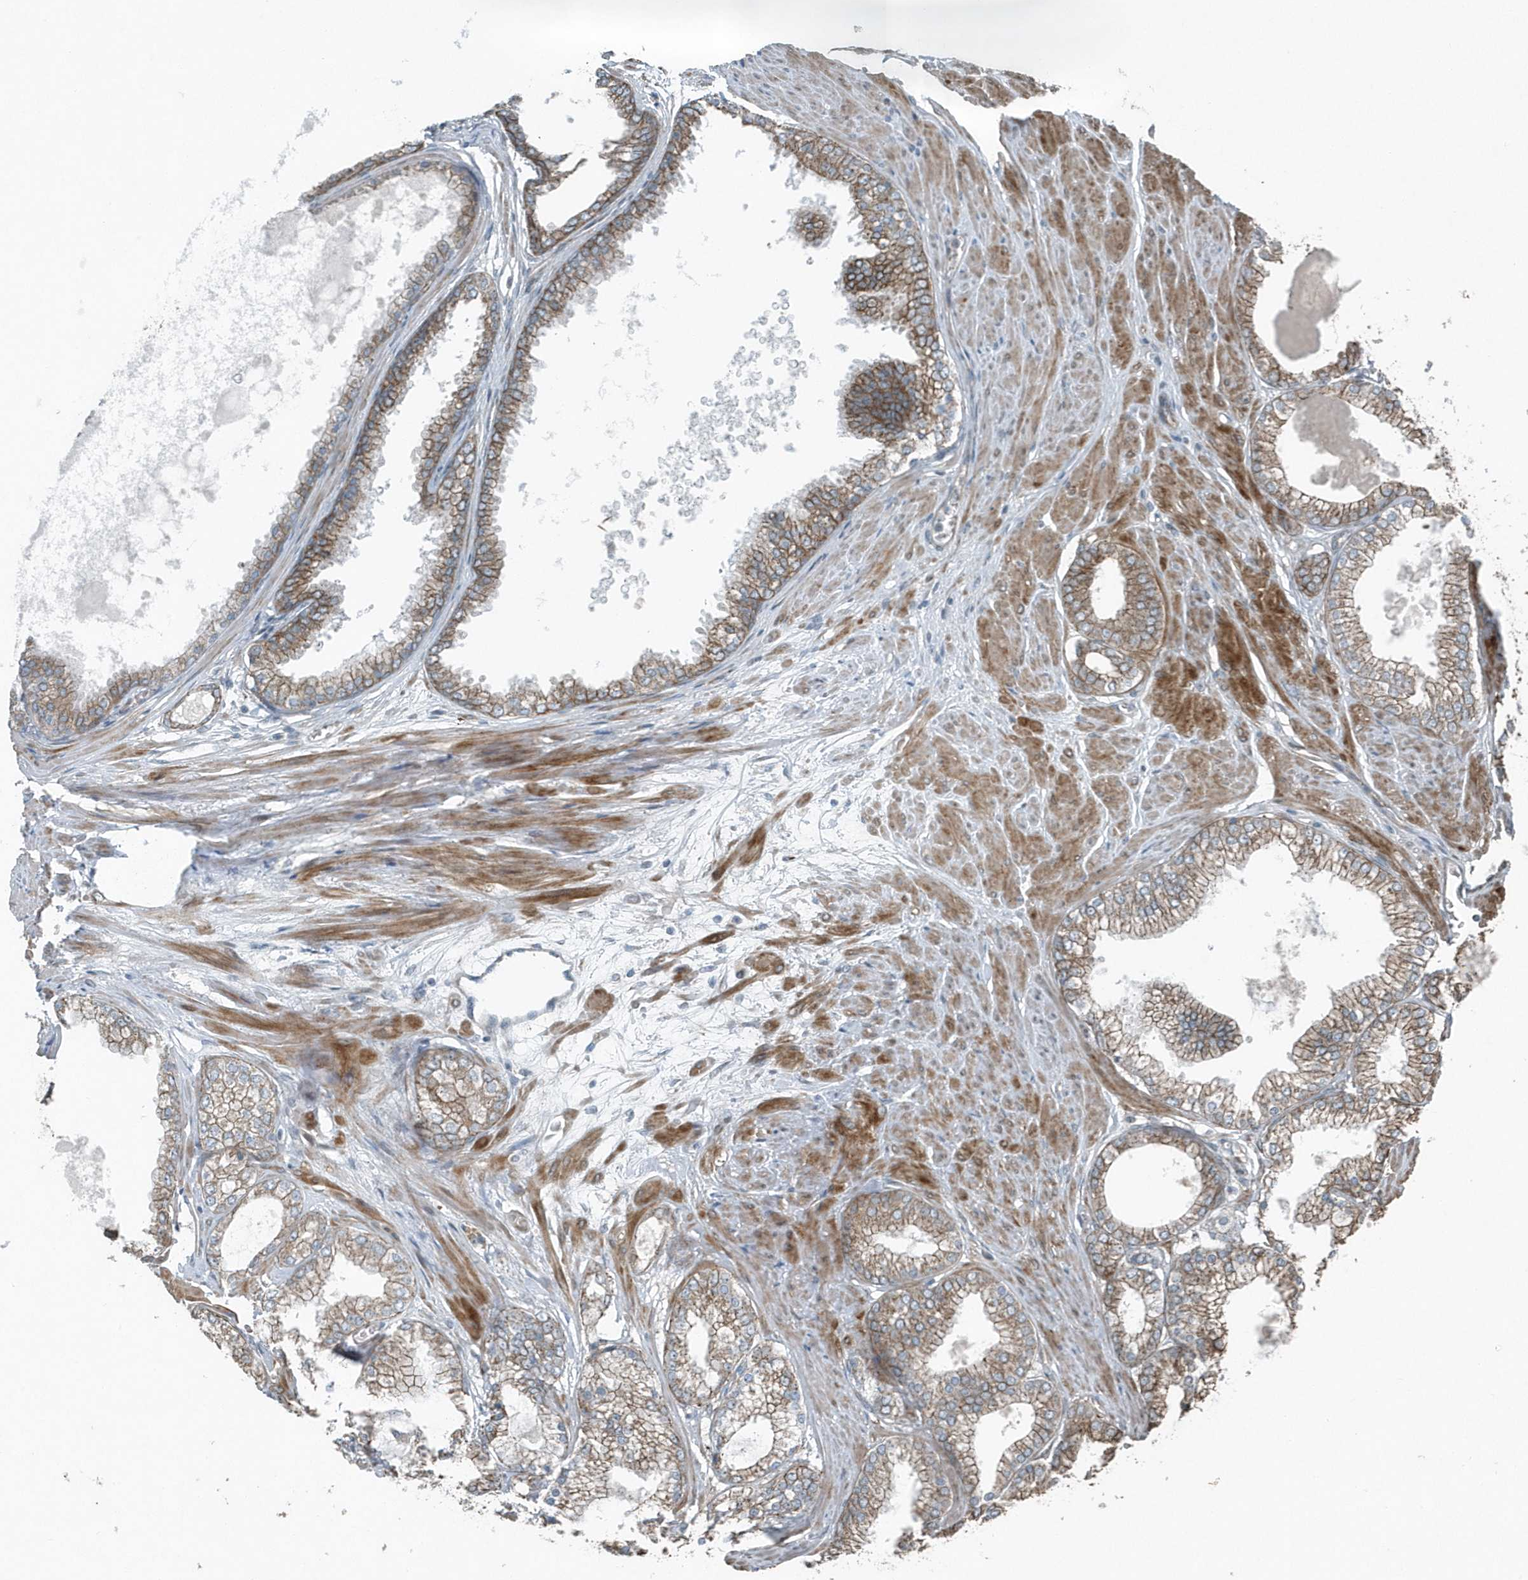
{"staining": {"intensity": "moderate", "quantity": "25%-75%", "location": "cytoplasmic/membranous"}, "tissue": "prostate cancer", "cell_type": "Tumor cells", "image_type": "cancer", "snomed": [{"axis": "morphology", "description": "Adenocarcinoma, High grade"}, {"axis": "topography", "description": "Prostate"}], "caption": "This is a micrograph of IHC staining of prostate high-grade adenocarcinoma, which shows moderate expression in the cytoplasmic/membranous of tumor cells.", "gene": "GCC2", "patient": {"sex": "male", "age": 61}}